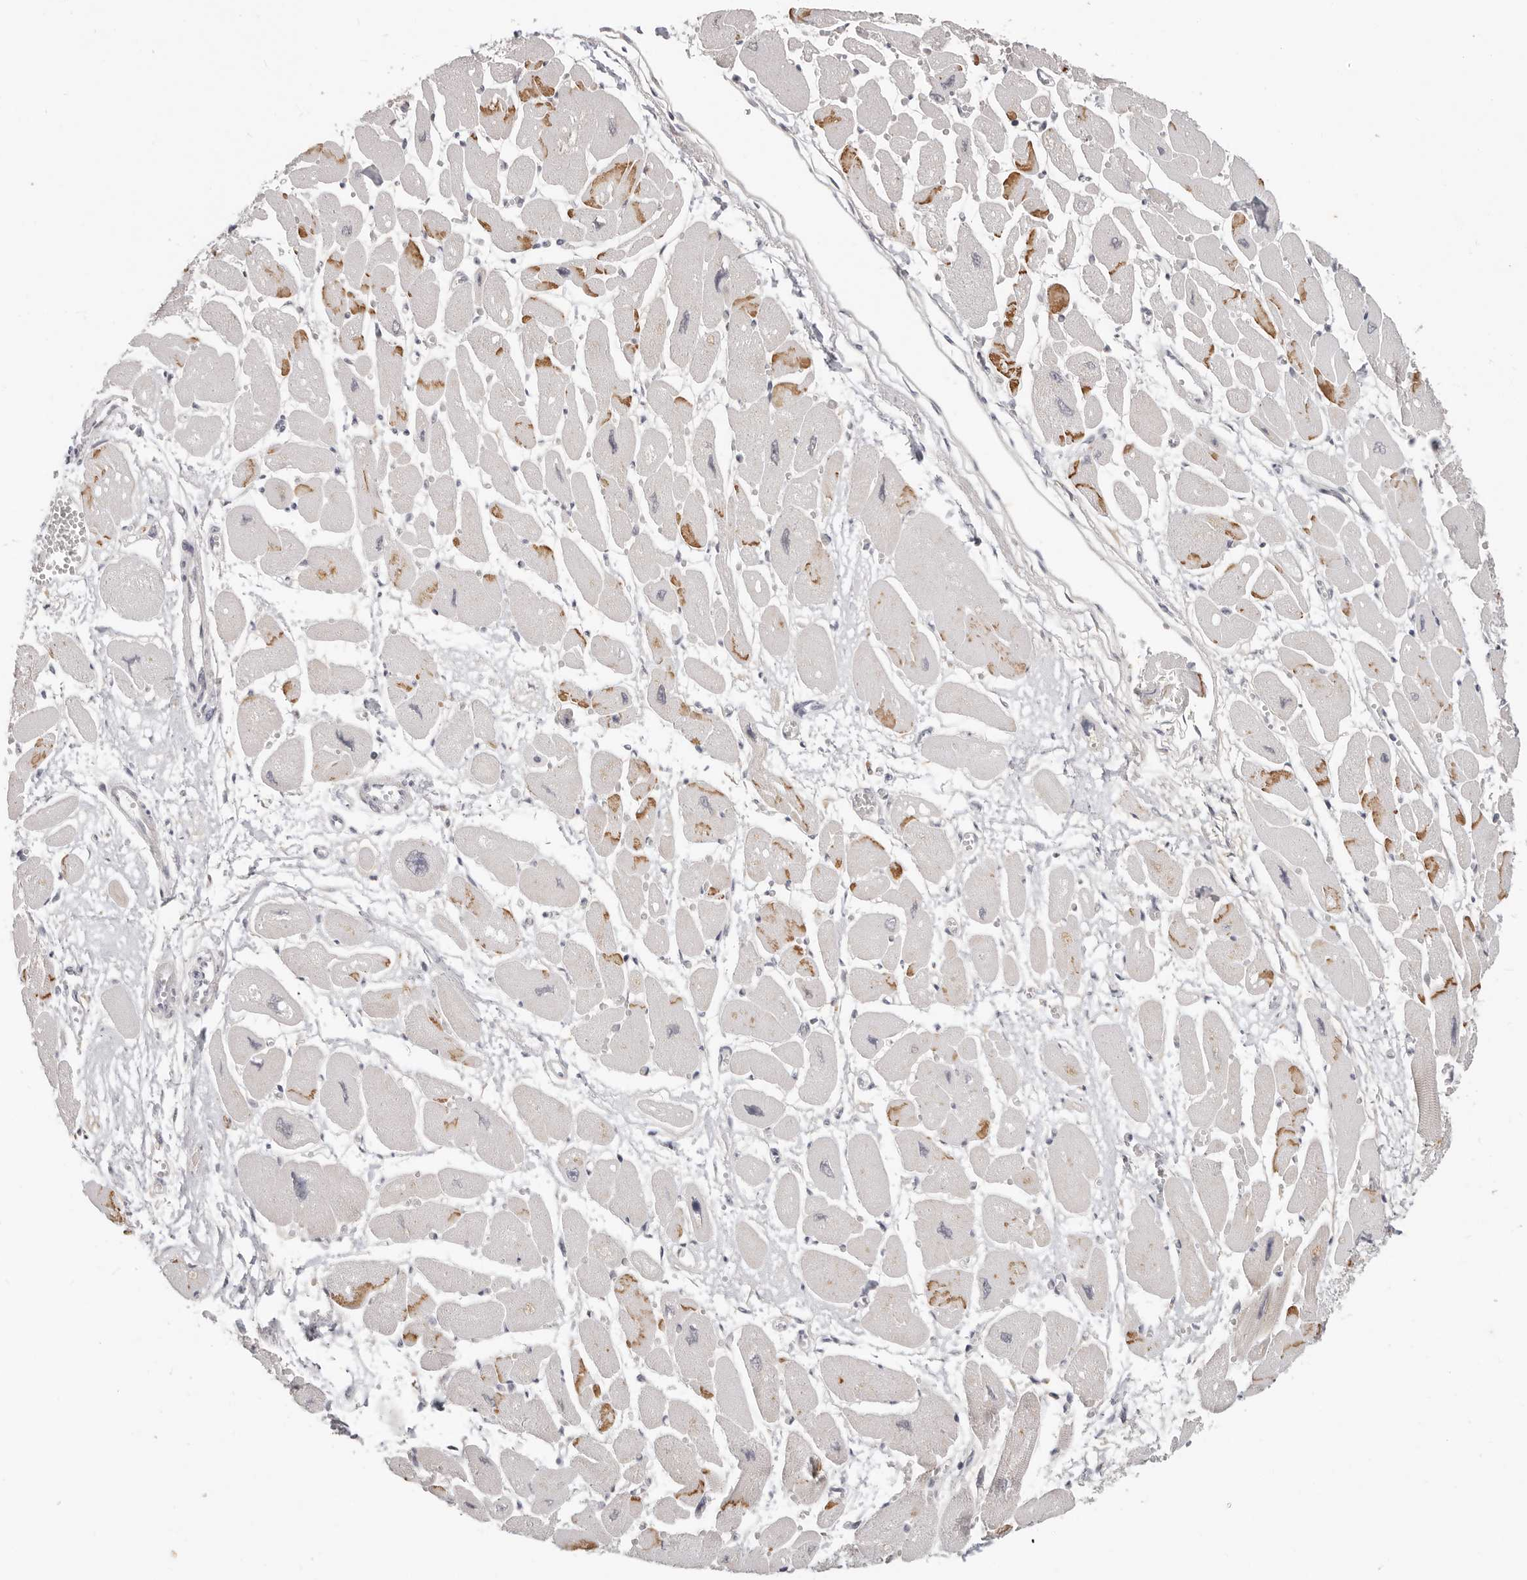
{"staining": {"intensity": "moderate", "quantity": "<25%", "location": "cytoplasmic/membranous,nuclear"}, "tissue": "heart muscle", "cell_type": "Cardiomyocytes", "image_type": "normal", "snomed": [{"axis": "morphology", "description": "Normal tissue, NOS"}, {"axis": "topography", "description": "Heart"}], "caption": "Immunohistochemical staining of normal human heart muscle demonstrates low levels of moderate cytoplasmic/membranous,nuclear staining in about <25% of cardiomyocytes. (Stains: DAB (3,3'-diaminobenzidine) in brown, nuclei in blue, Microscopy: brightfield microscopy at high magnification).", "gene": "RFC2", "patient": {"sex": "female", "age": 54}}